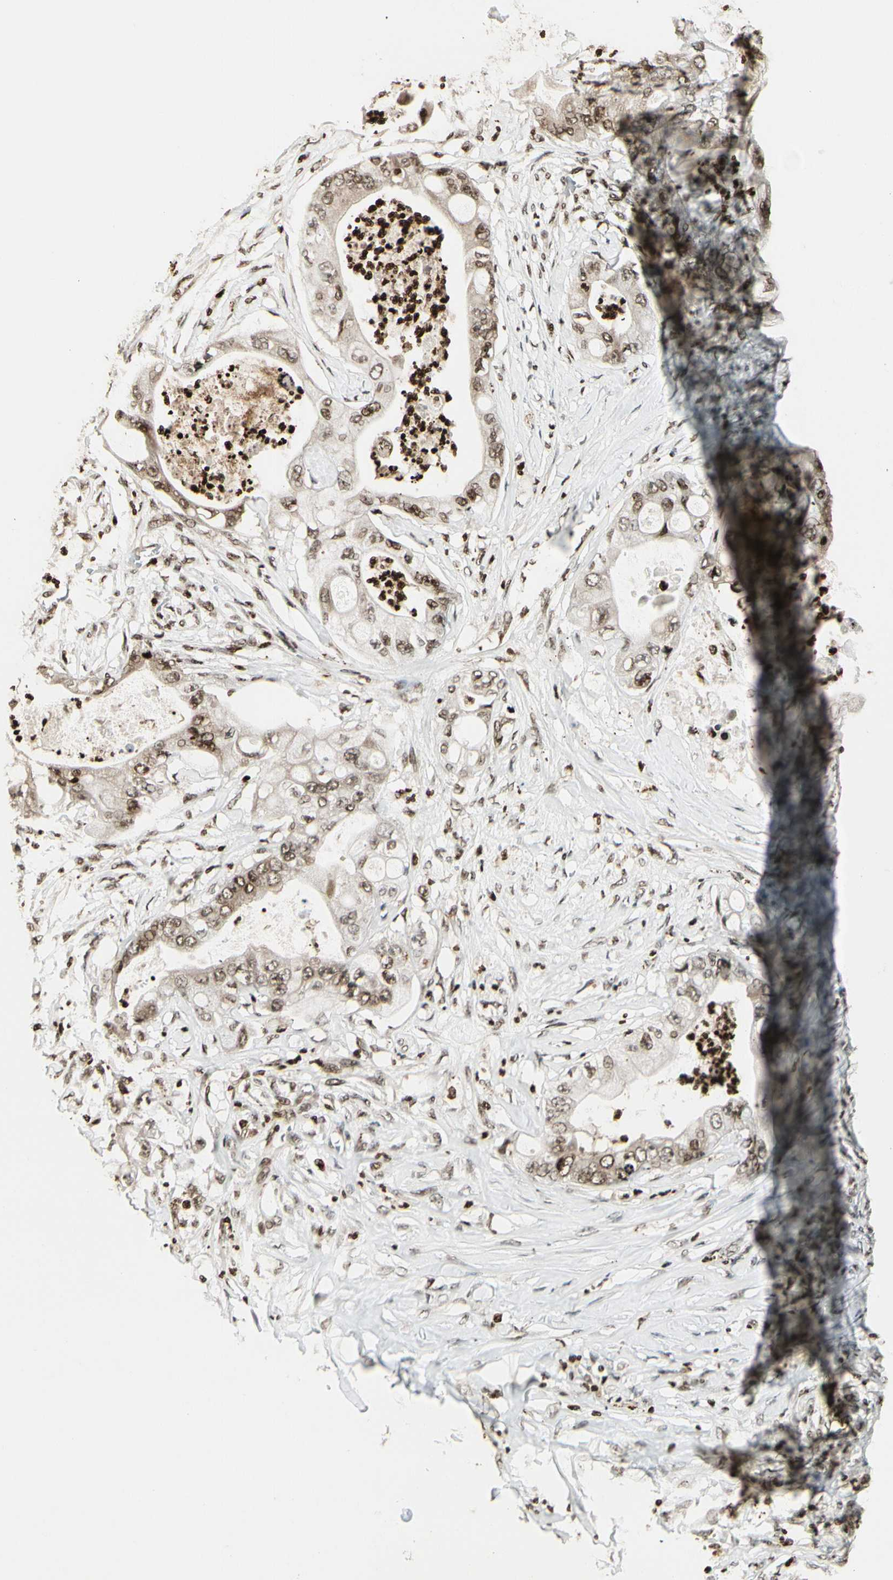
{"staining": {"intensity": "moderate", "quantity": ">75%", "location": "cytoplasmic/membranous,nuclear"}, "tissue": "stomach cancer", "cell_type": "Tumor cells", "image_type": "cancer", "snomed": [{"axis": "morphology", "description": "Adenocarcinoma, NOS"}, {"axis": "topography", "description": "Stomach"}], "caption": "High-magnification brightfield microscopy of stomach cancer stained with DAB (3,3'-diaminobenzidine) (brown) and counterstained with hematoxylin (blue). tumor cells exhibit moderate cytoplasmic/membranous and nuclear expression is present in approximately>75% of cells.", "gene": "TSHZ3", "patient": {"sex": "female", "age": 73}}